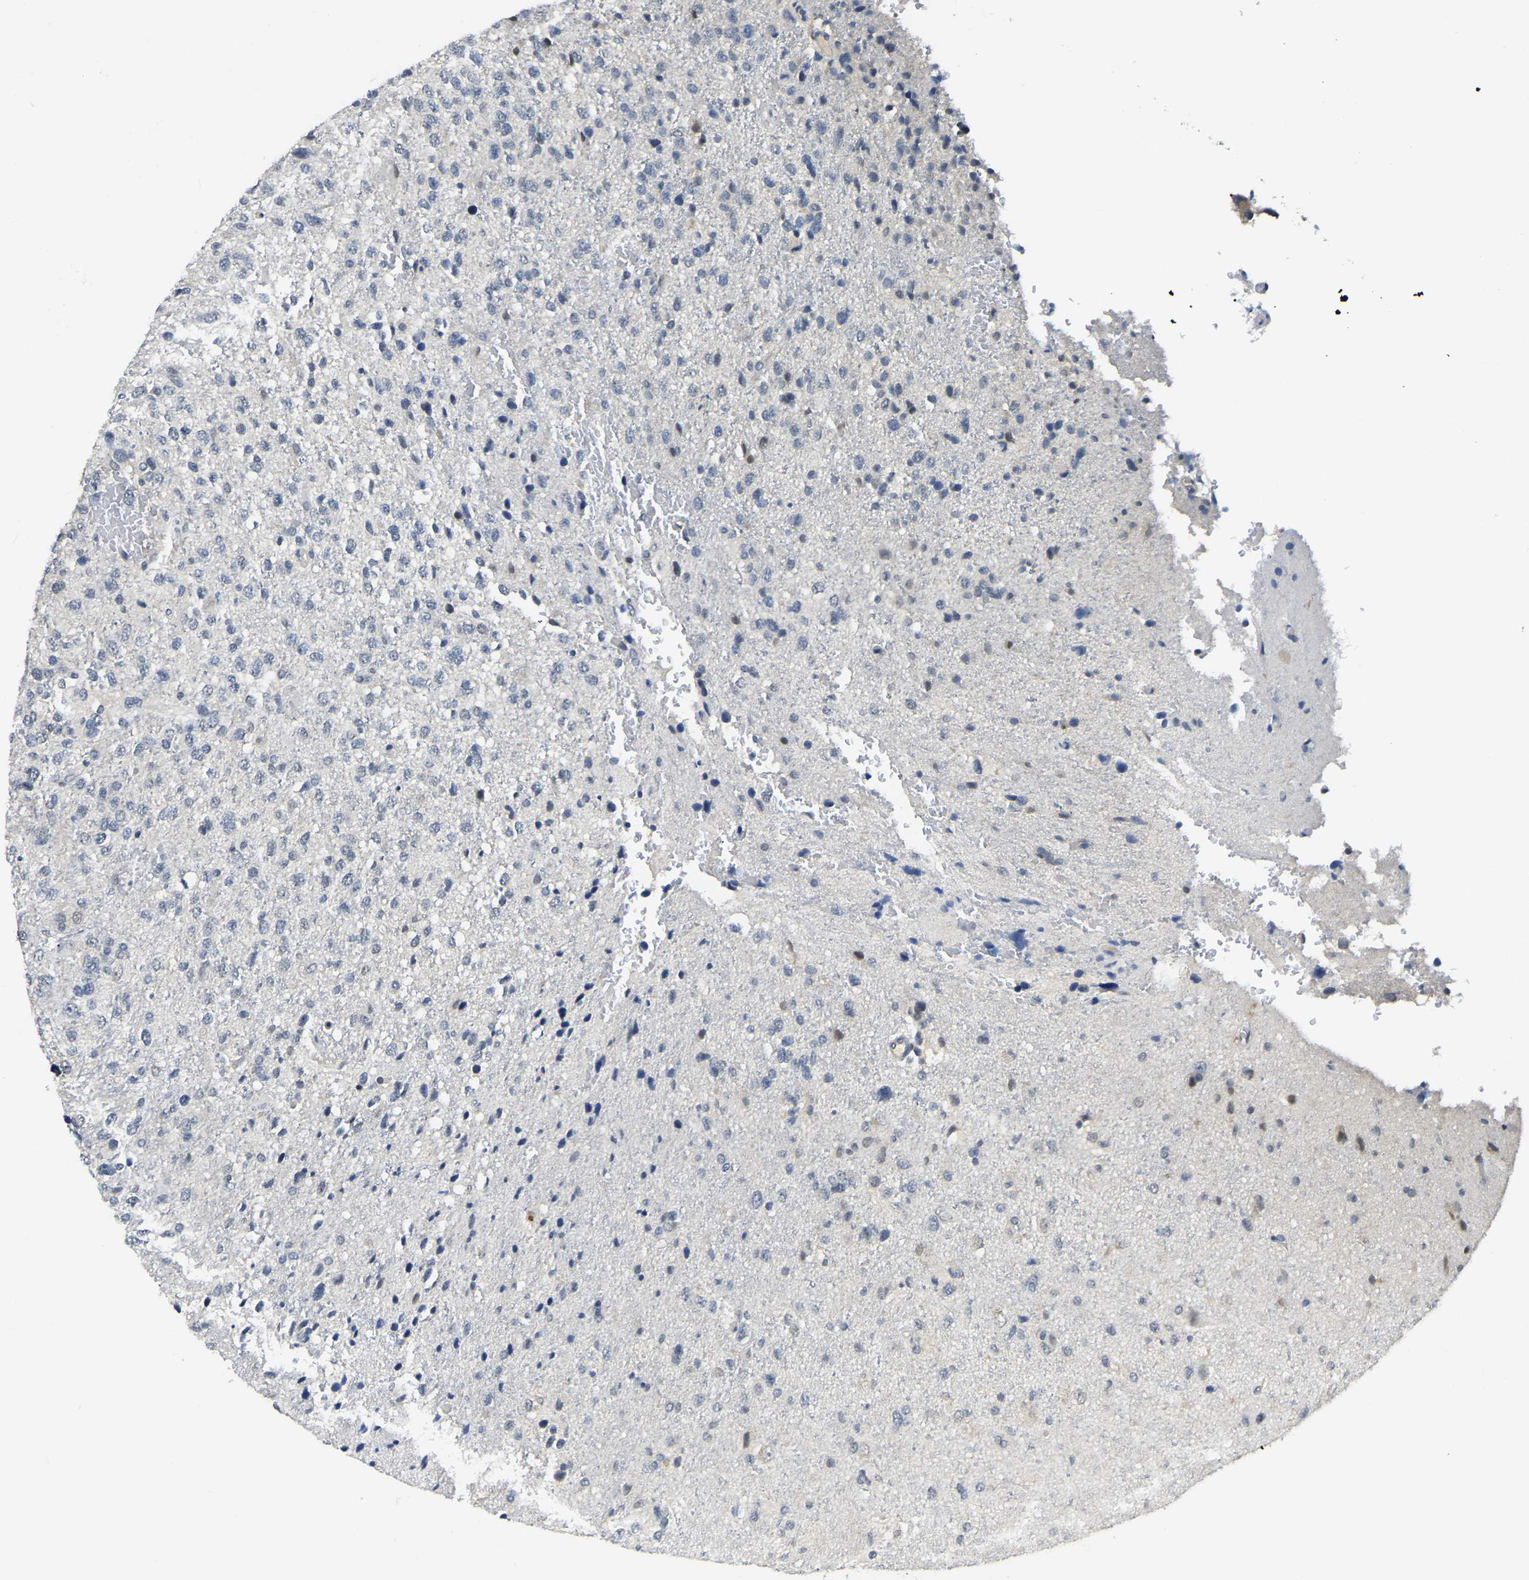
{"staining": {"intensity": "weak", "quantity": "<25%", "location": "cytoplasmic/membranous"}, "tissue": "glioma", "cell_type": "Tumor cells", "image_type": "cancer", "snomed": [{"axis": "morphology", "description": "Glioma, malignant, High grade"}, {"axis": "topography", "description": "Brain"}], "caption": "An immunohistochemistry micrograph of malignant glioma (high-grade) is shown. There is no staining in tumor cells of malignant glioma (high-grade).", "gene": "AHNAK", "patient": {"sex": "female", "age": 58}}